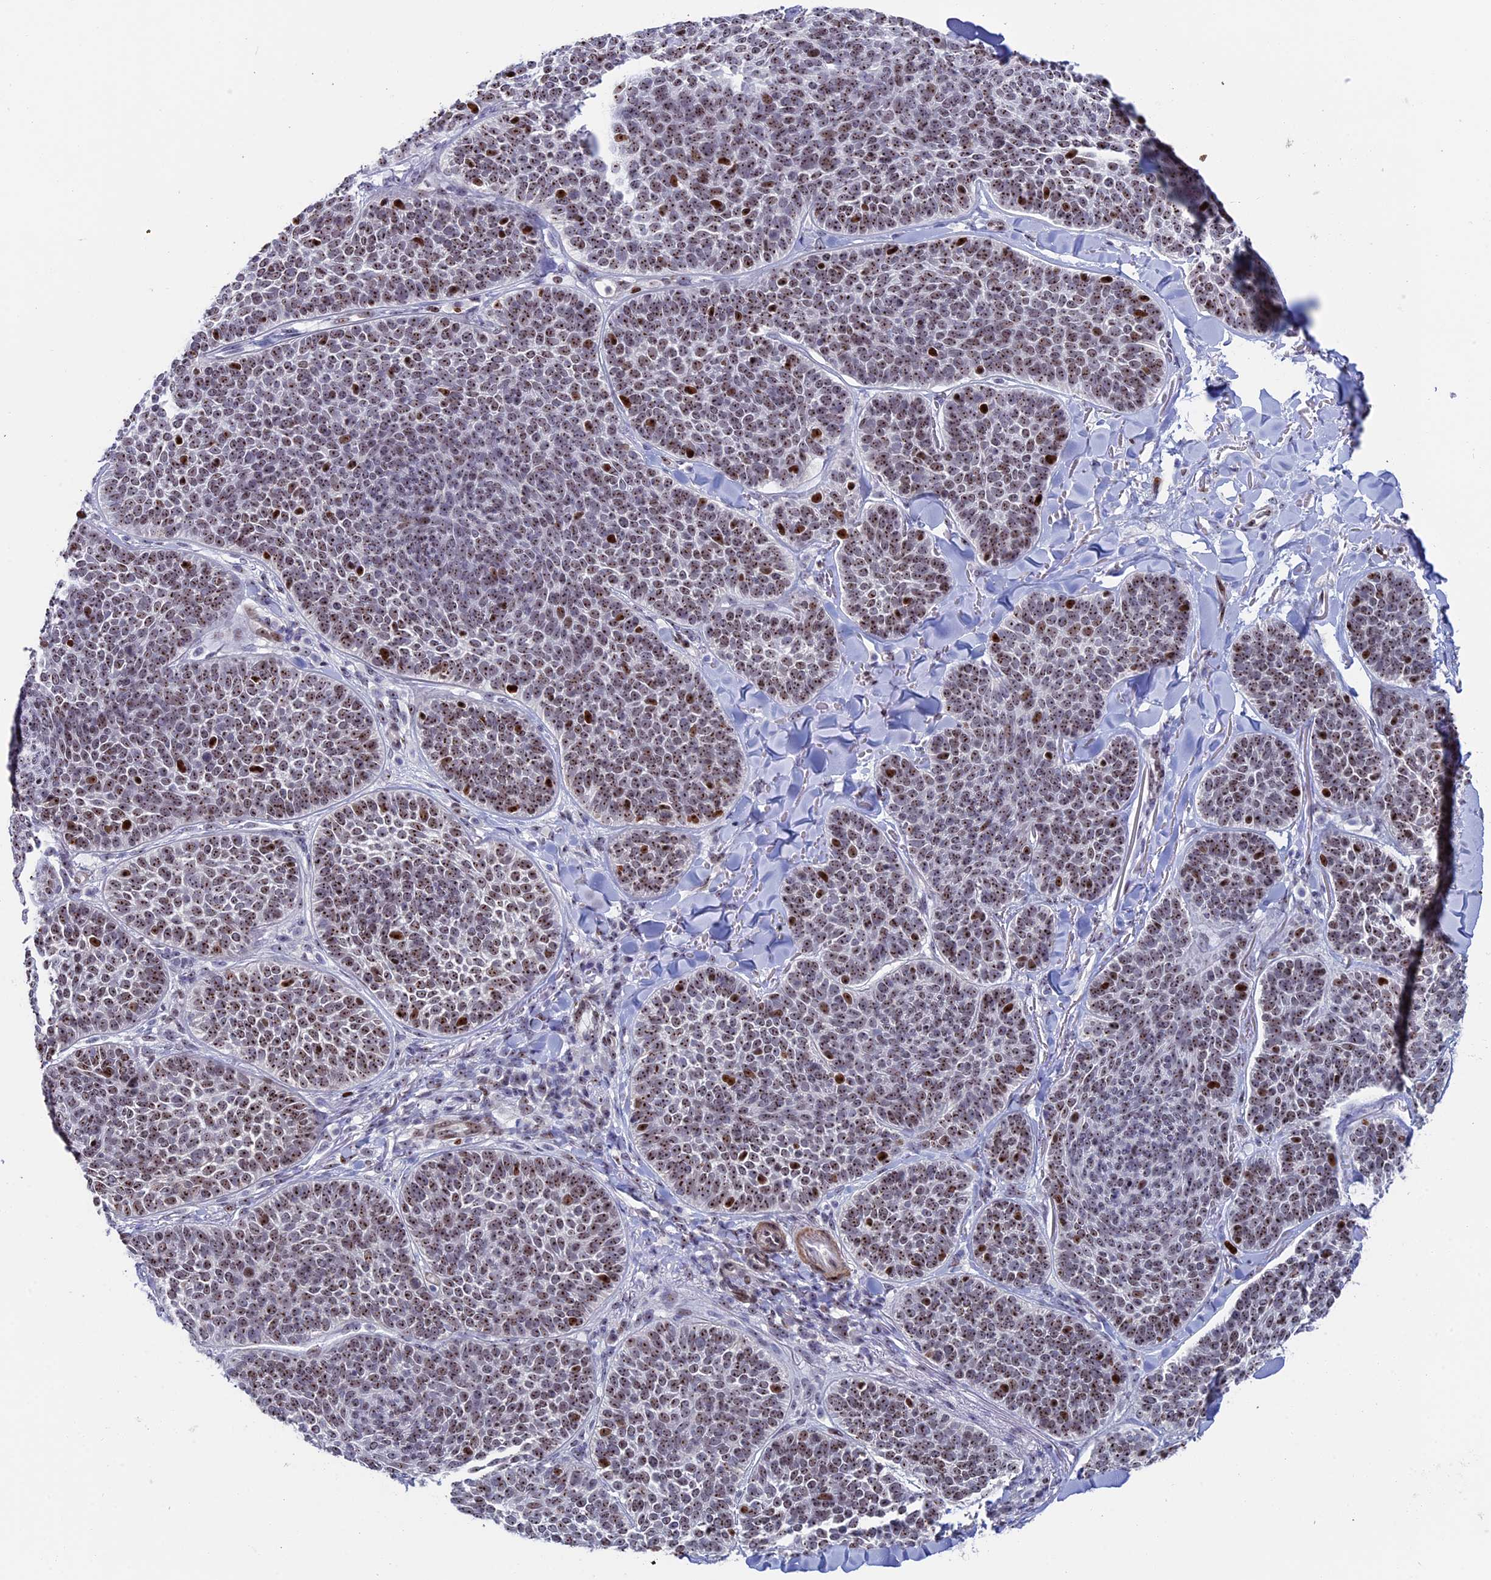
{"staining": {"intensity": "moderate", "quantity": ">75%", "location": "nuclear"}, "tissue": "skin cancer", "cell_type": "Tumor cells", "image_type": "cancer", "snomed": [{"axis": "morphology", "description": "Basal cell carcinoma"}, {"axis": "topography", "description": "Skin"}], "caption": "A brown stain highlights moderate nuclear expression of a protein in skin cancer (basal cell carcinoma) tumor cells.", "gene": "CCDC86", "patient": {"sex": "male", "age": 85}}